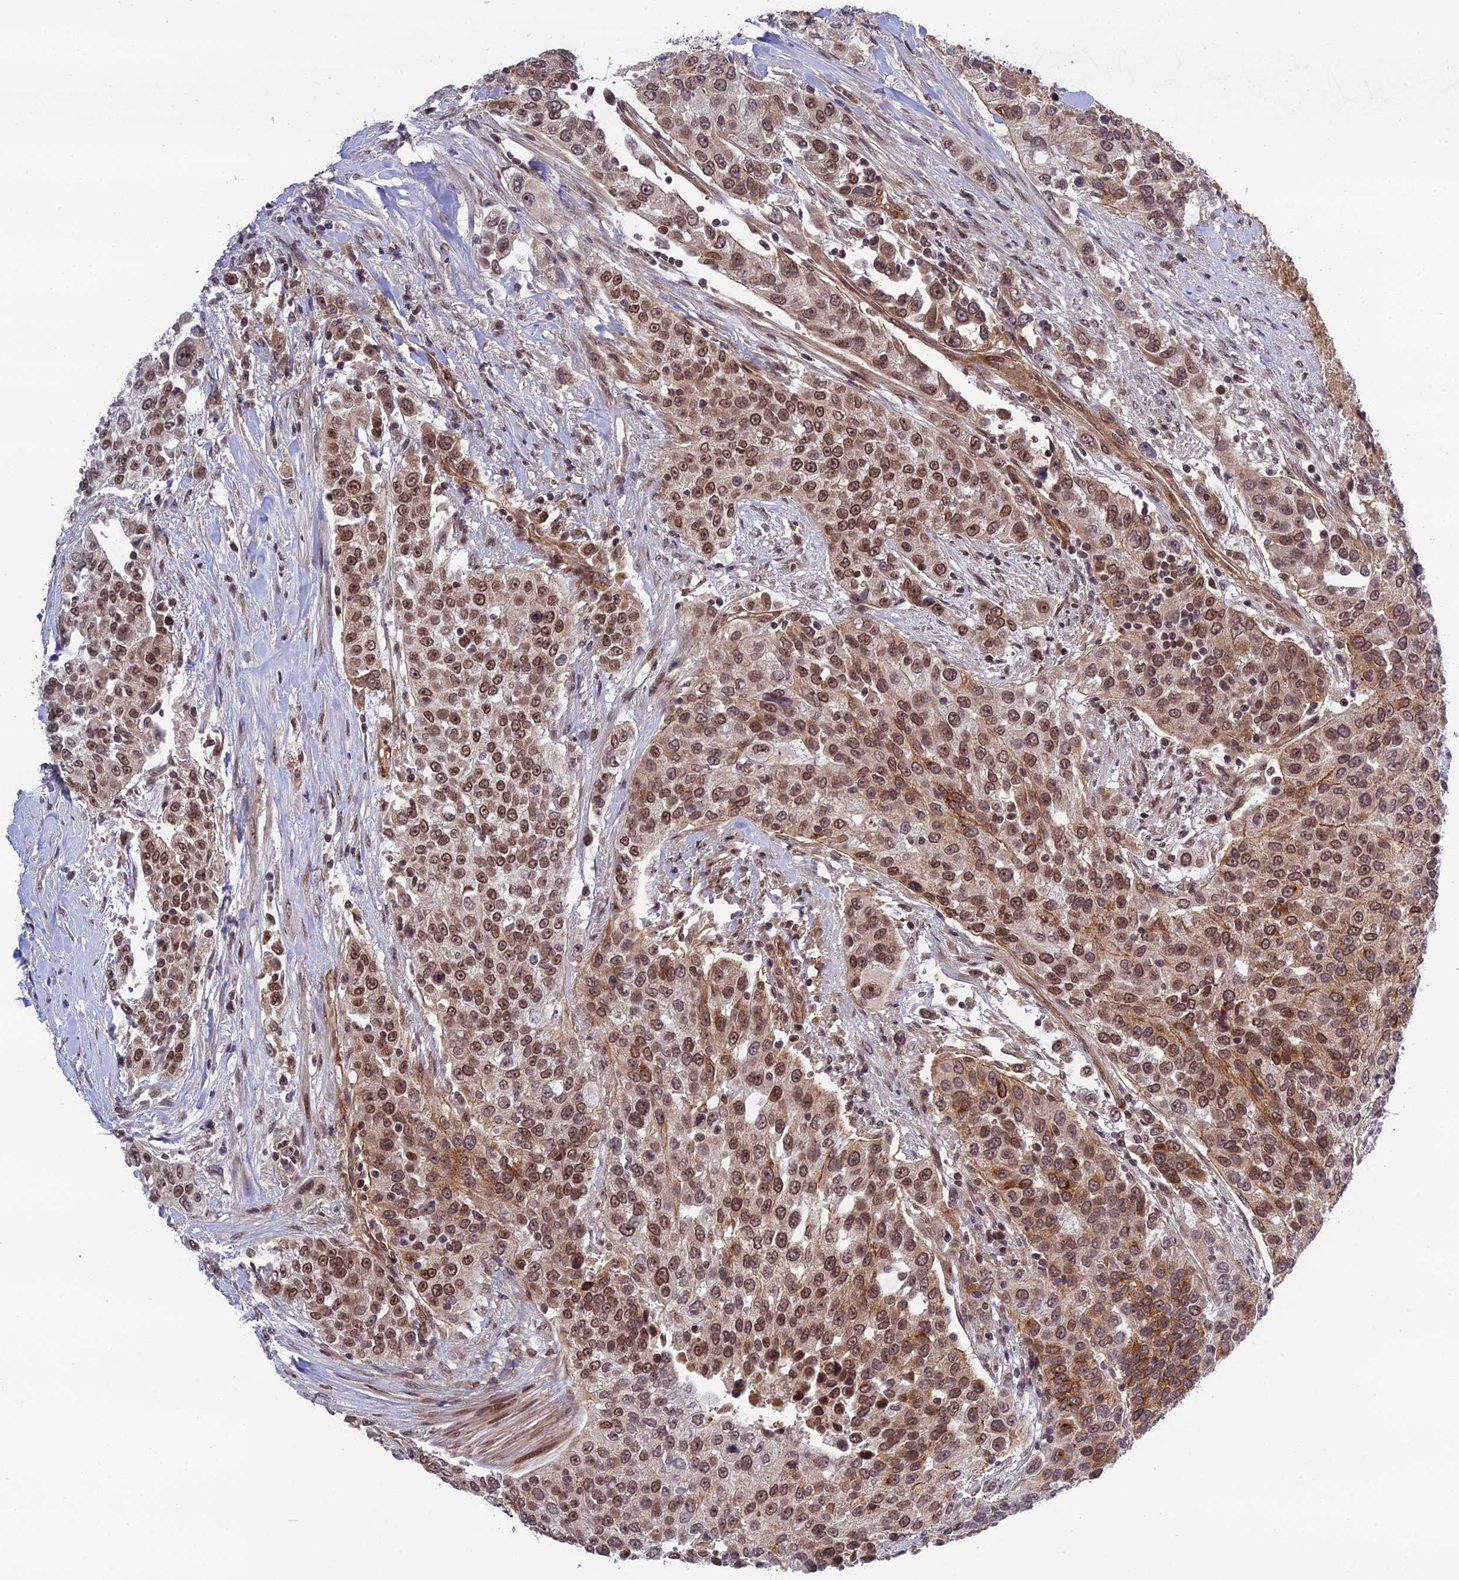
{"staining": {"intensity": "moderate", "quantity": ">75%", "location": "cytoplasmic/membranous,nuclear"}, "tissue": "urothelial cancer", "cell_type": "Tumor cells", "image_type": "cancer", "snomed": [{"axis": "morphology", "description": "Urothelial carcinoma, High grade"}, {"axis": "topography", "description": "Urinary bladder"}], "caption": "Brown immunohistochemical staining in human urothelial cancer demonstrates moderate cytoplasmic/membranous and nuclear staining in about >75% of tumor cells.", "gene": "REXO1", "patient": {"sex": "female", "age": 80}}